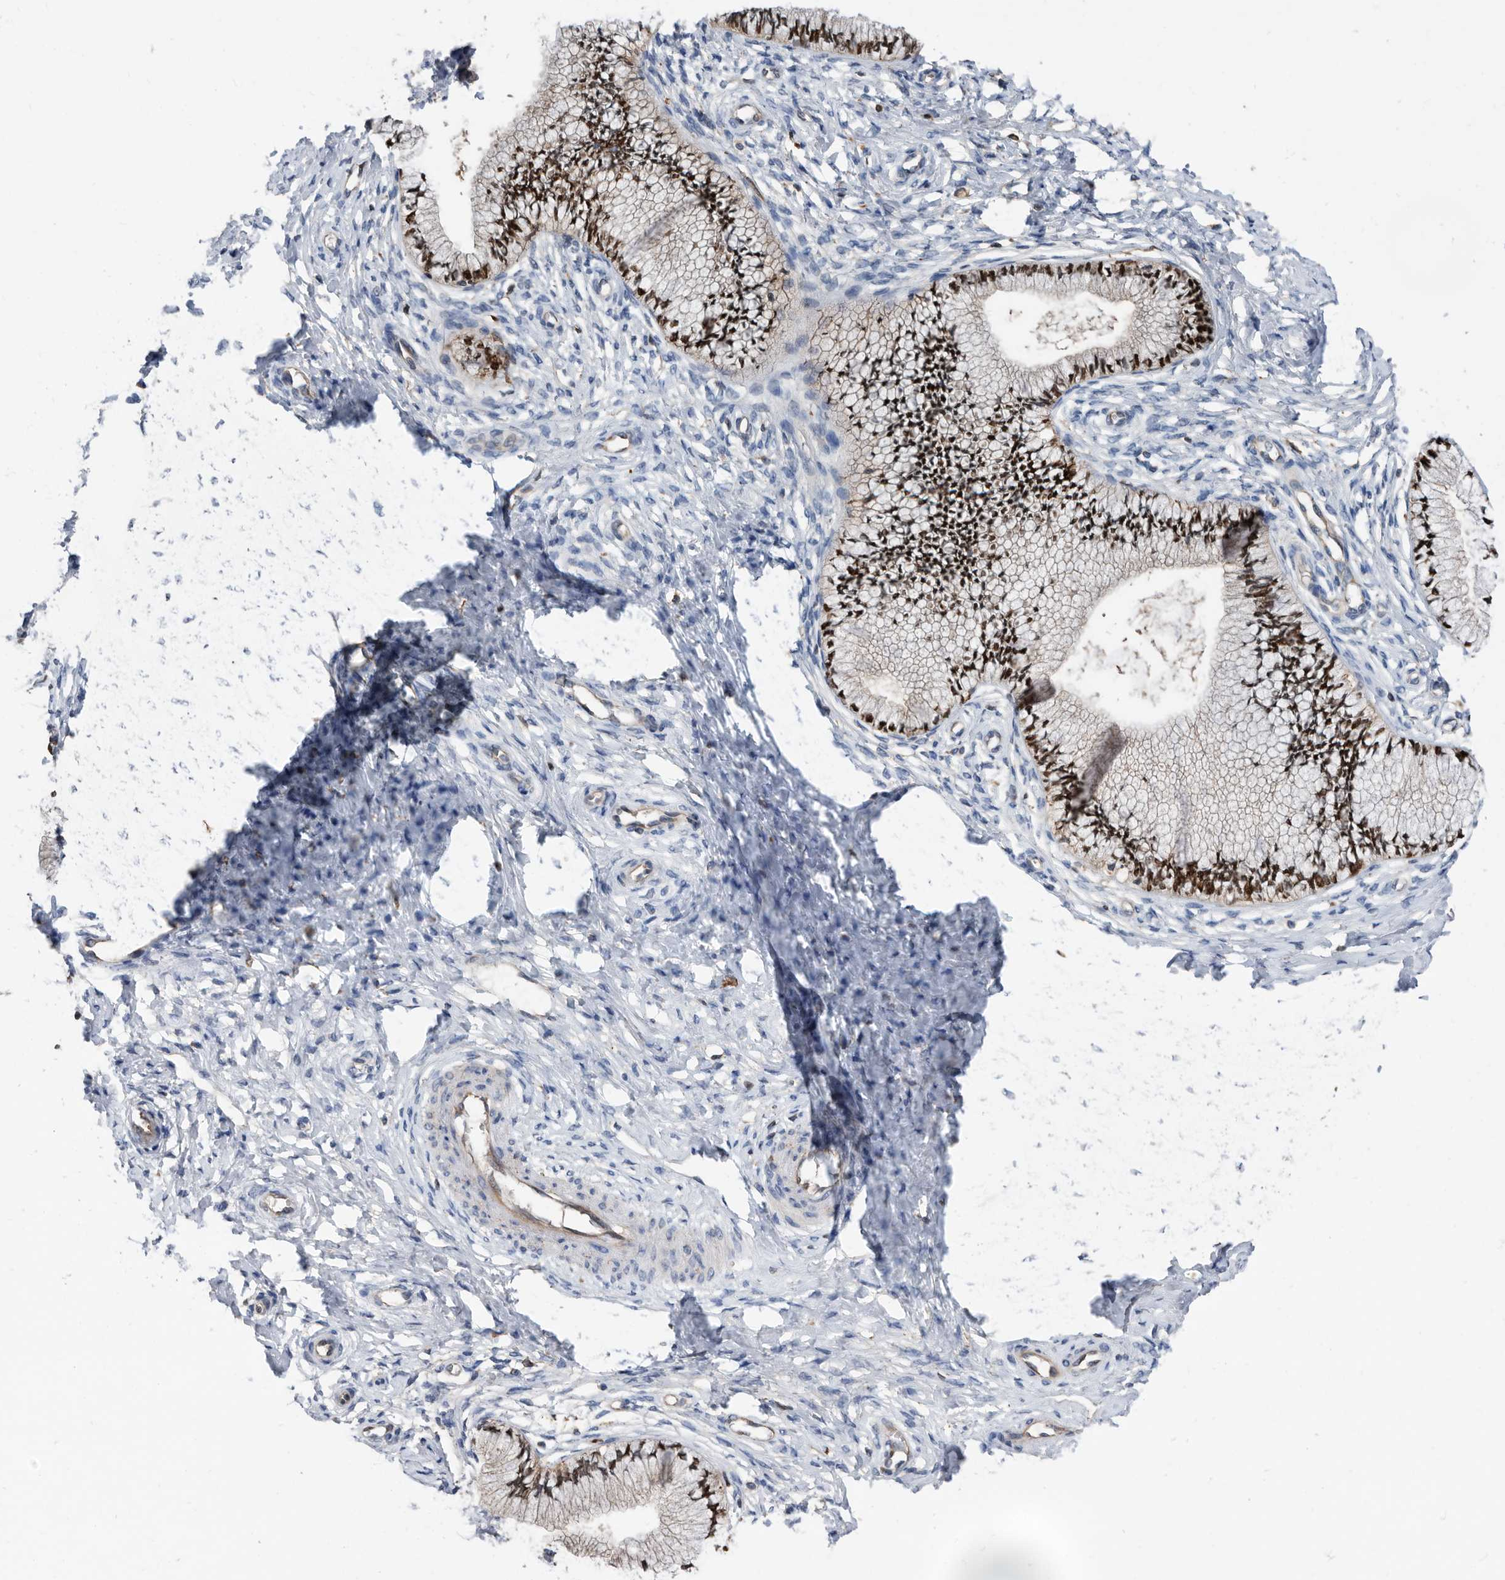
{"staining": {"intensity": "strong", "quantity": ">75%", "location": "cytoplasmic/membranous,nuclear"}, "tissue": "cervix", "cell_type": "Glandular cells", "image_type": "normal", "snomed": [{"axis": "morphology", "description": "Normal tissue, NOS"}, {"axis": "topography", "description": "Cervix"}], "caption": "A high-resolution image shows immunohistochemistry (IHC) staining of normal cervix, which exhibits strong cytoplasmic/membranous,nuclear staining in about >75% of glandular cells.", "gene": "ATAD2", "patient": {"sex": "female", "age": 36}}